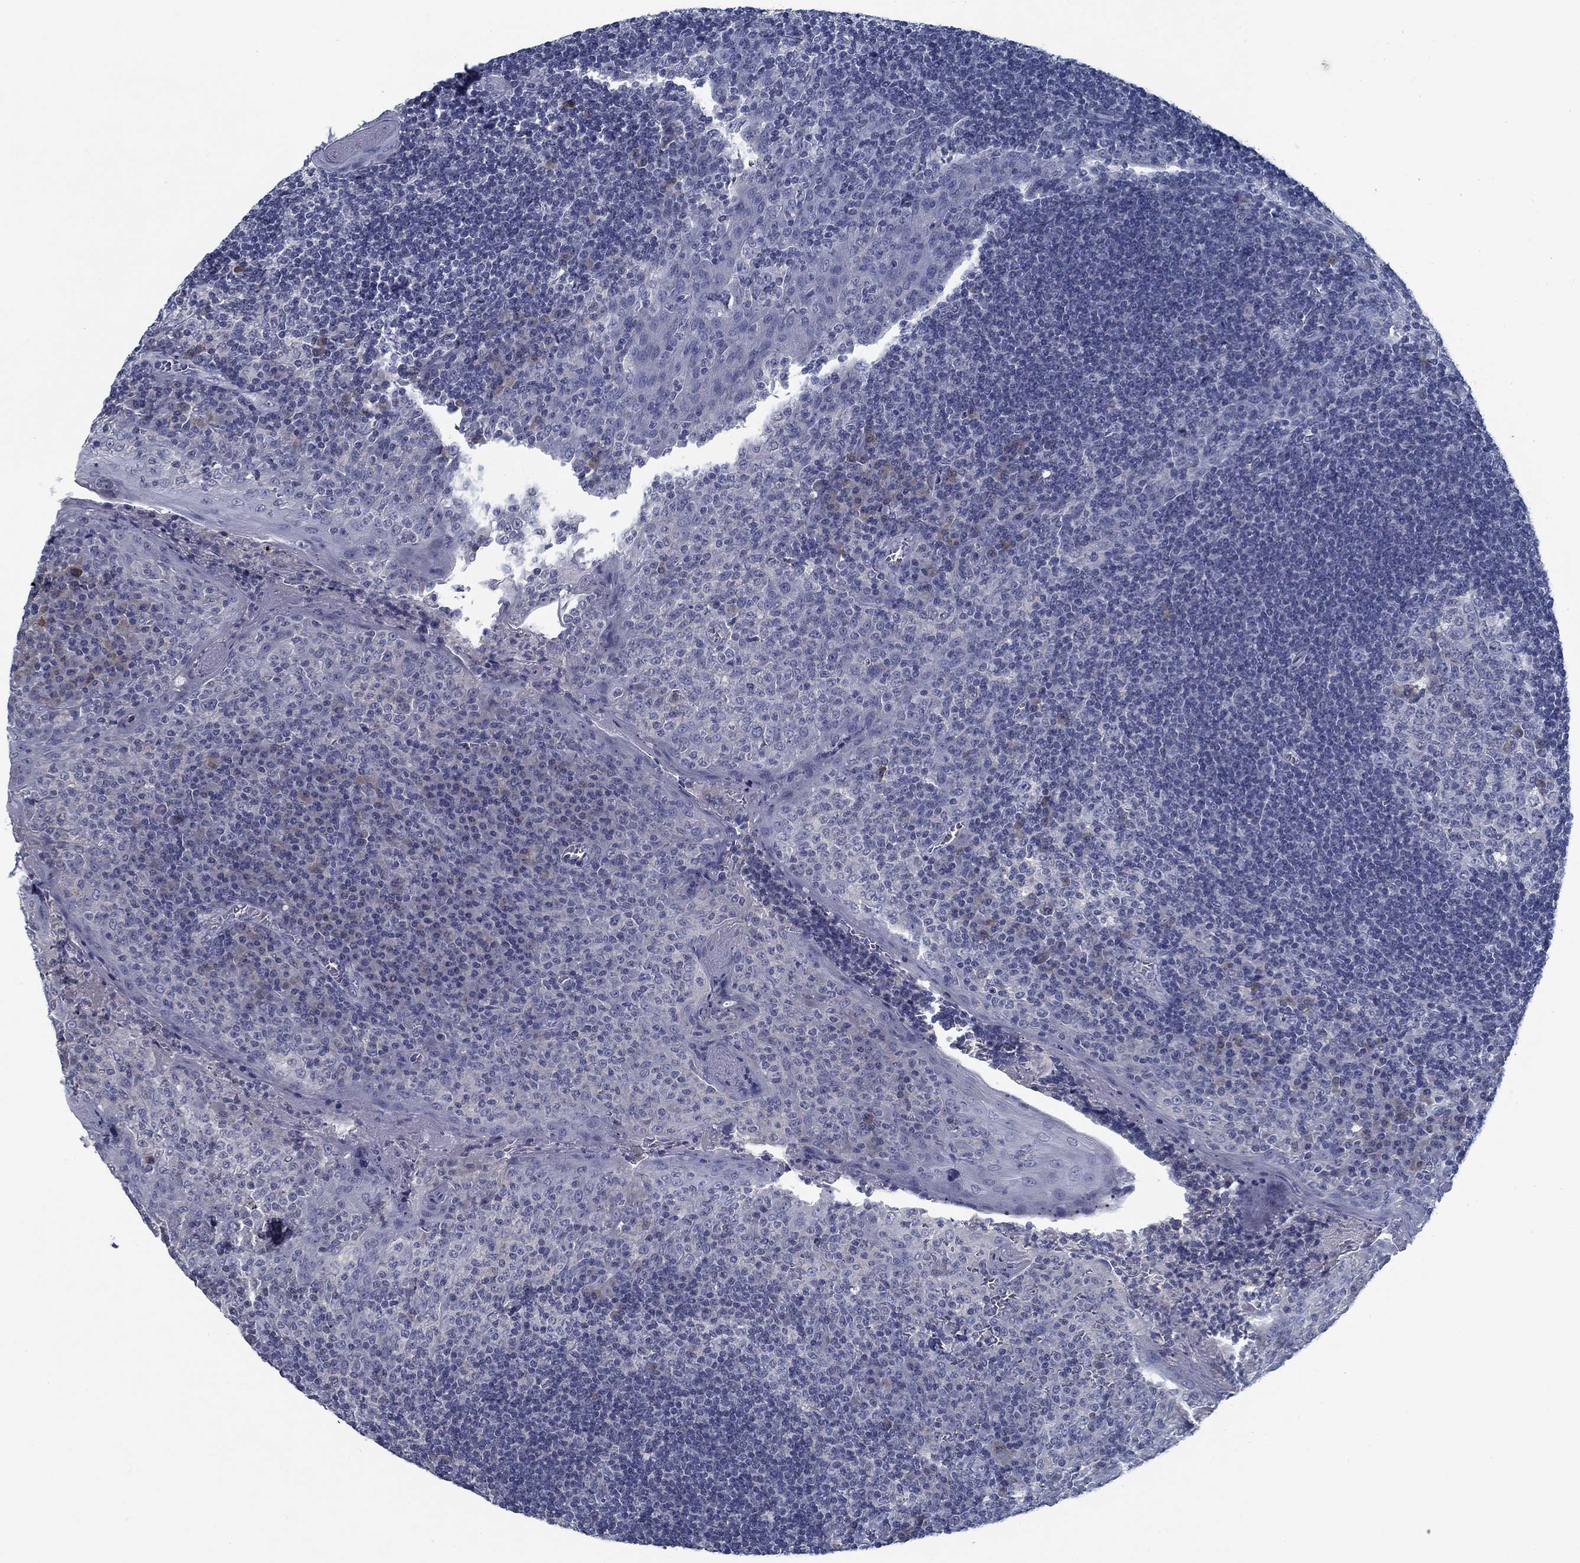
{"staining": {"intensity": "negative", "quantity": "none", "location": "none"}, "tissue": "tonsil", "cell_type": "Germinal center cells", "image_type": "normal", "snomed": [{"axis": "morphology", "description": "Normal tissue, NOS"}, {"axis": "topography", "description": "Tonsil"}], "caption": "Immunohistochemical staining of benign human tonsil shows no significant staining in germinal center cells. (Stains: DAB IHC with hematoxylin counter stain, Microscopy: brightfield microscopy at high magnification).", "gene": "PNMA8A", "patient": {"sex": "female", "age": 13}}